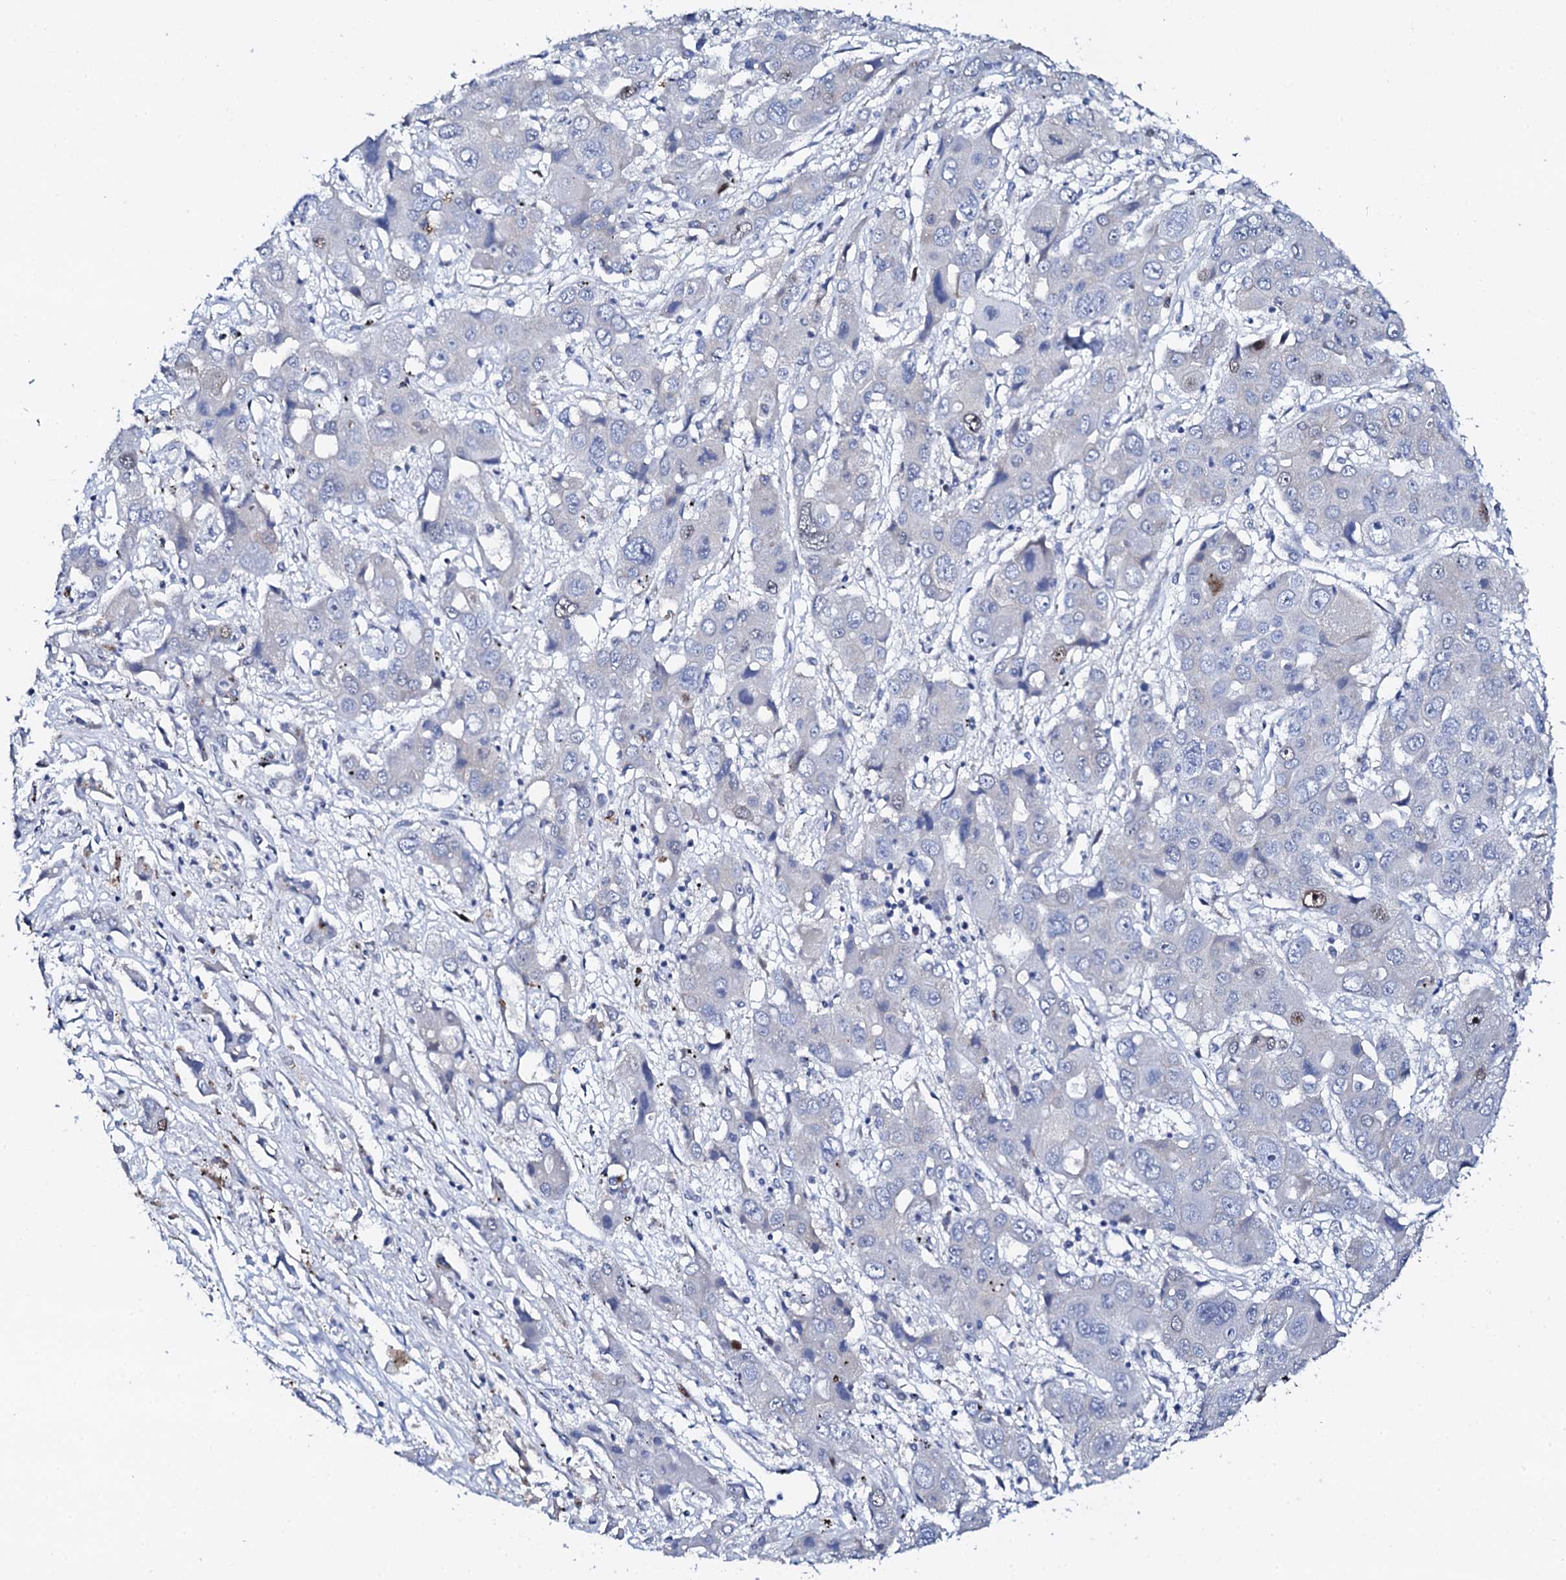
{"staining": {"intensity": "negative", "quantity": "none", "location": "none"}, "tissue": "liver cancer", "cell_type": "Tumor cells", "image_type": "cancer", "snomed": [{"axis": "morphology", "description": "Cholangiocarcinoma"}, {"axis": "topography", "description": "Liver"}], "caption": "Immunohistochemical staining of cholangiocarcinoma (liver) shows no significant positivity in tumor cells.", "gene": "NUDT13", "patient": {"sex": "male", "age": 67}}